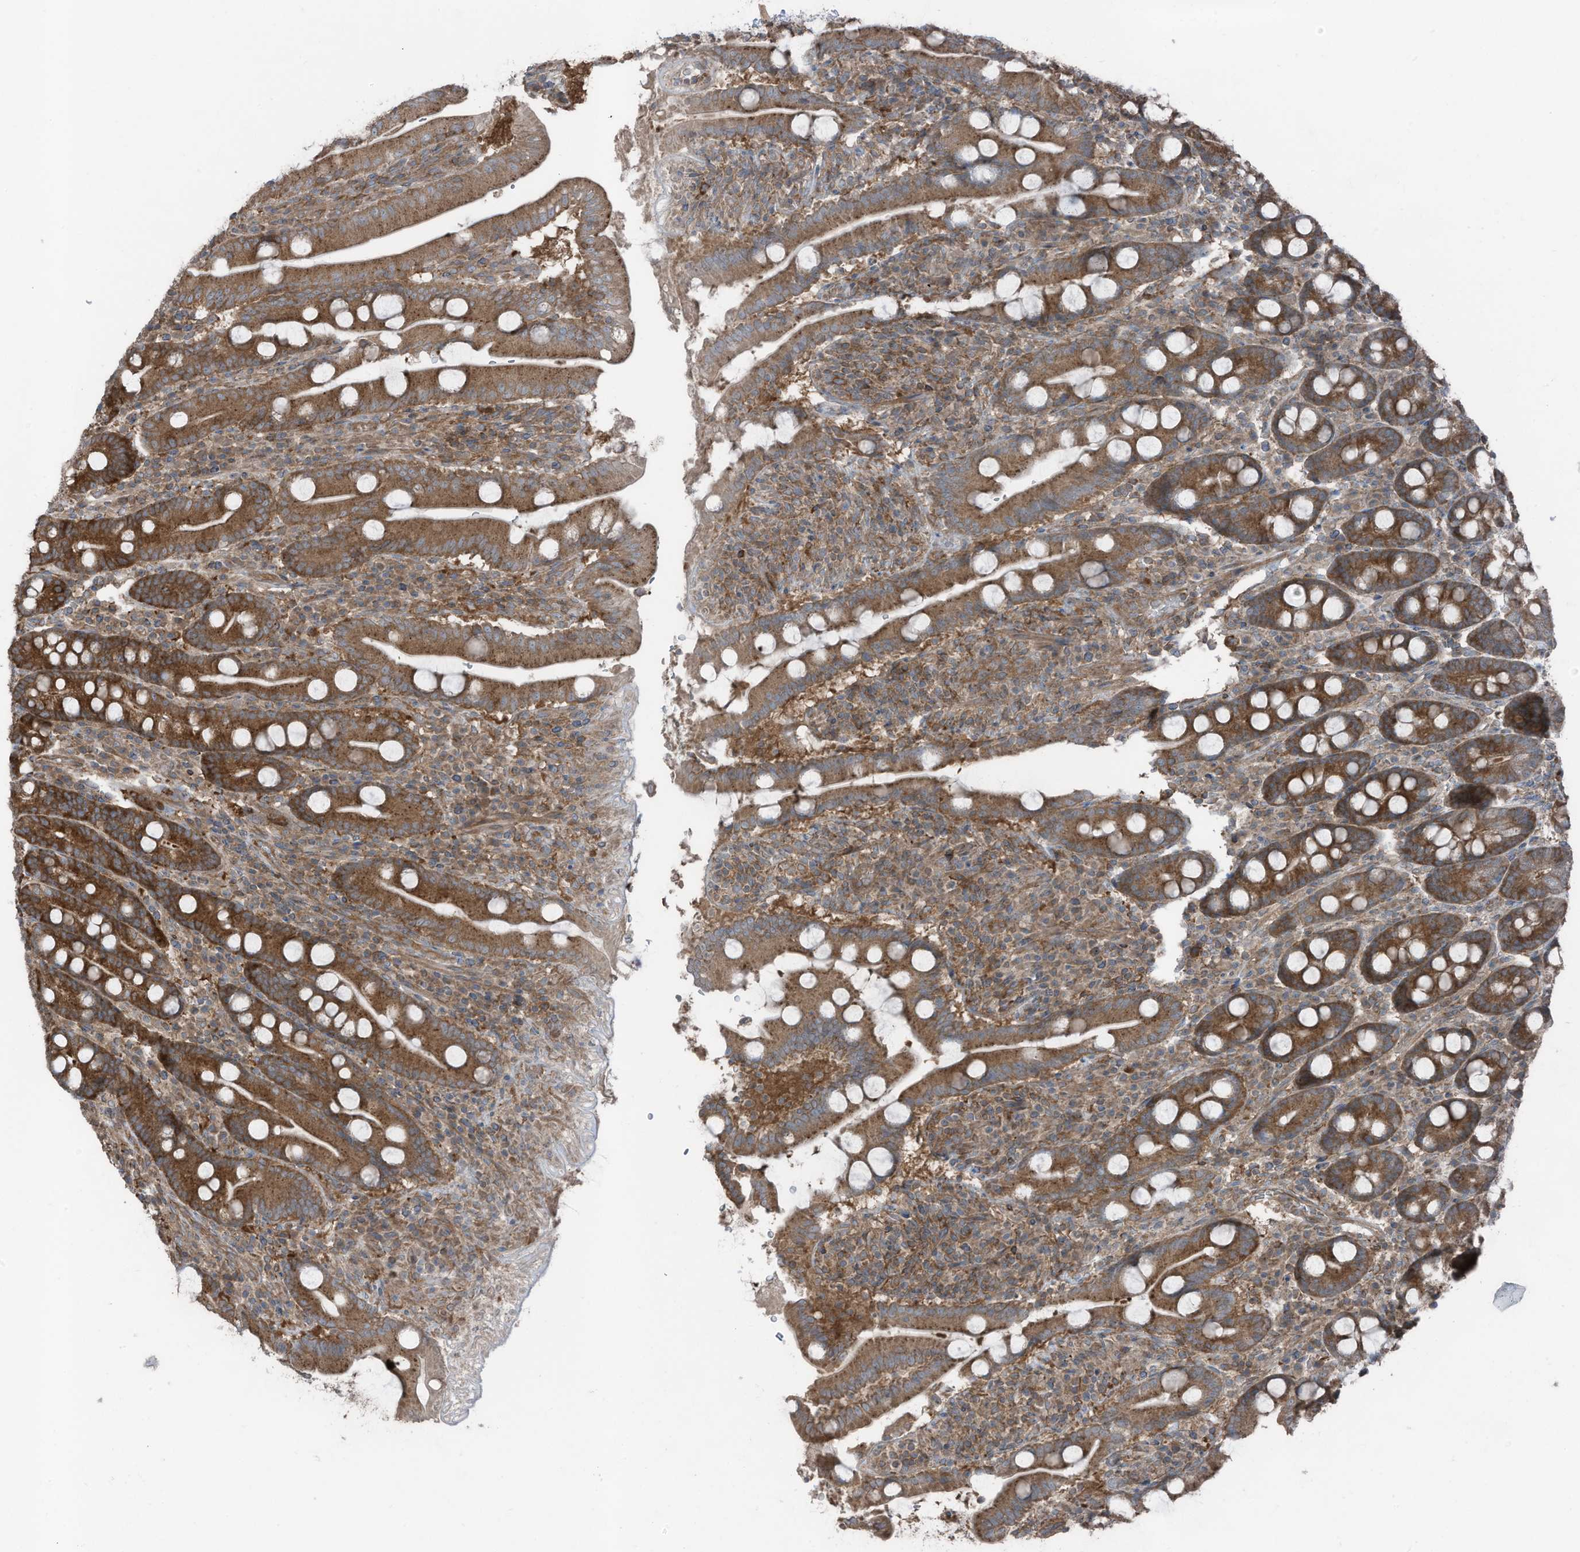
{"staining": {"intensity": "strong", "quantity": ">75%", "location": "cytoplasmic/membranous"}, "tissue": "duodenum", "cell_type": "Glandular cells", "image_type": "normal", "snomed": [{"axis": "morphology", "description": "Normal tissue, NOS"}, {"axis": "topography", "description": "Duodenum"}], "caption": "Human duodenum stained for a protein (brown) displays strong cytoplasmic/membranous positive expression in approximately >75% of glandular cells.", "gene": "TXNDC9", "patient": {"sex": "male", "age": 35}}